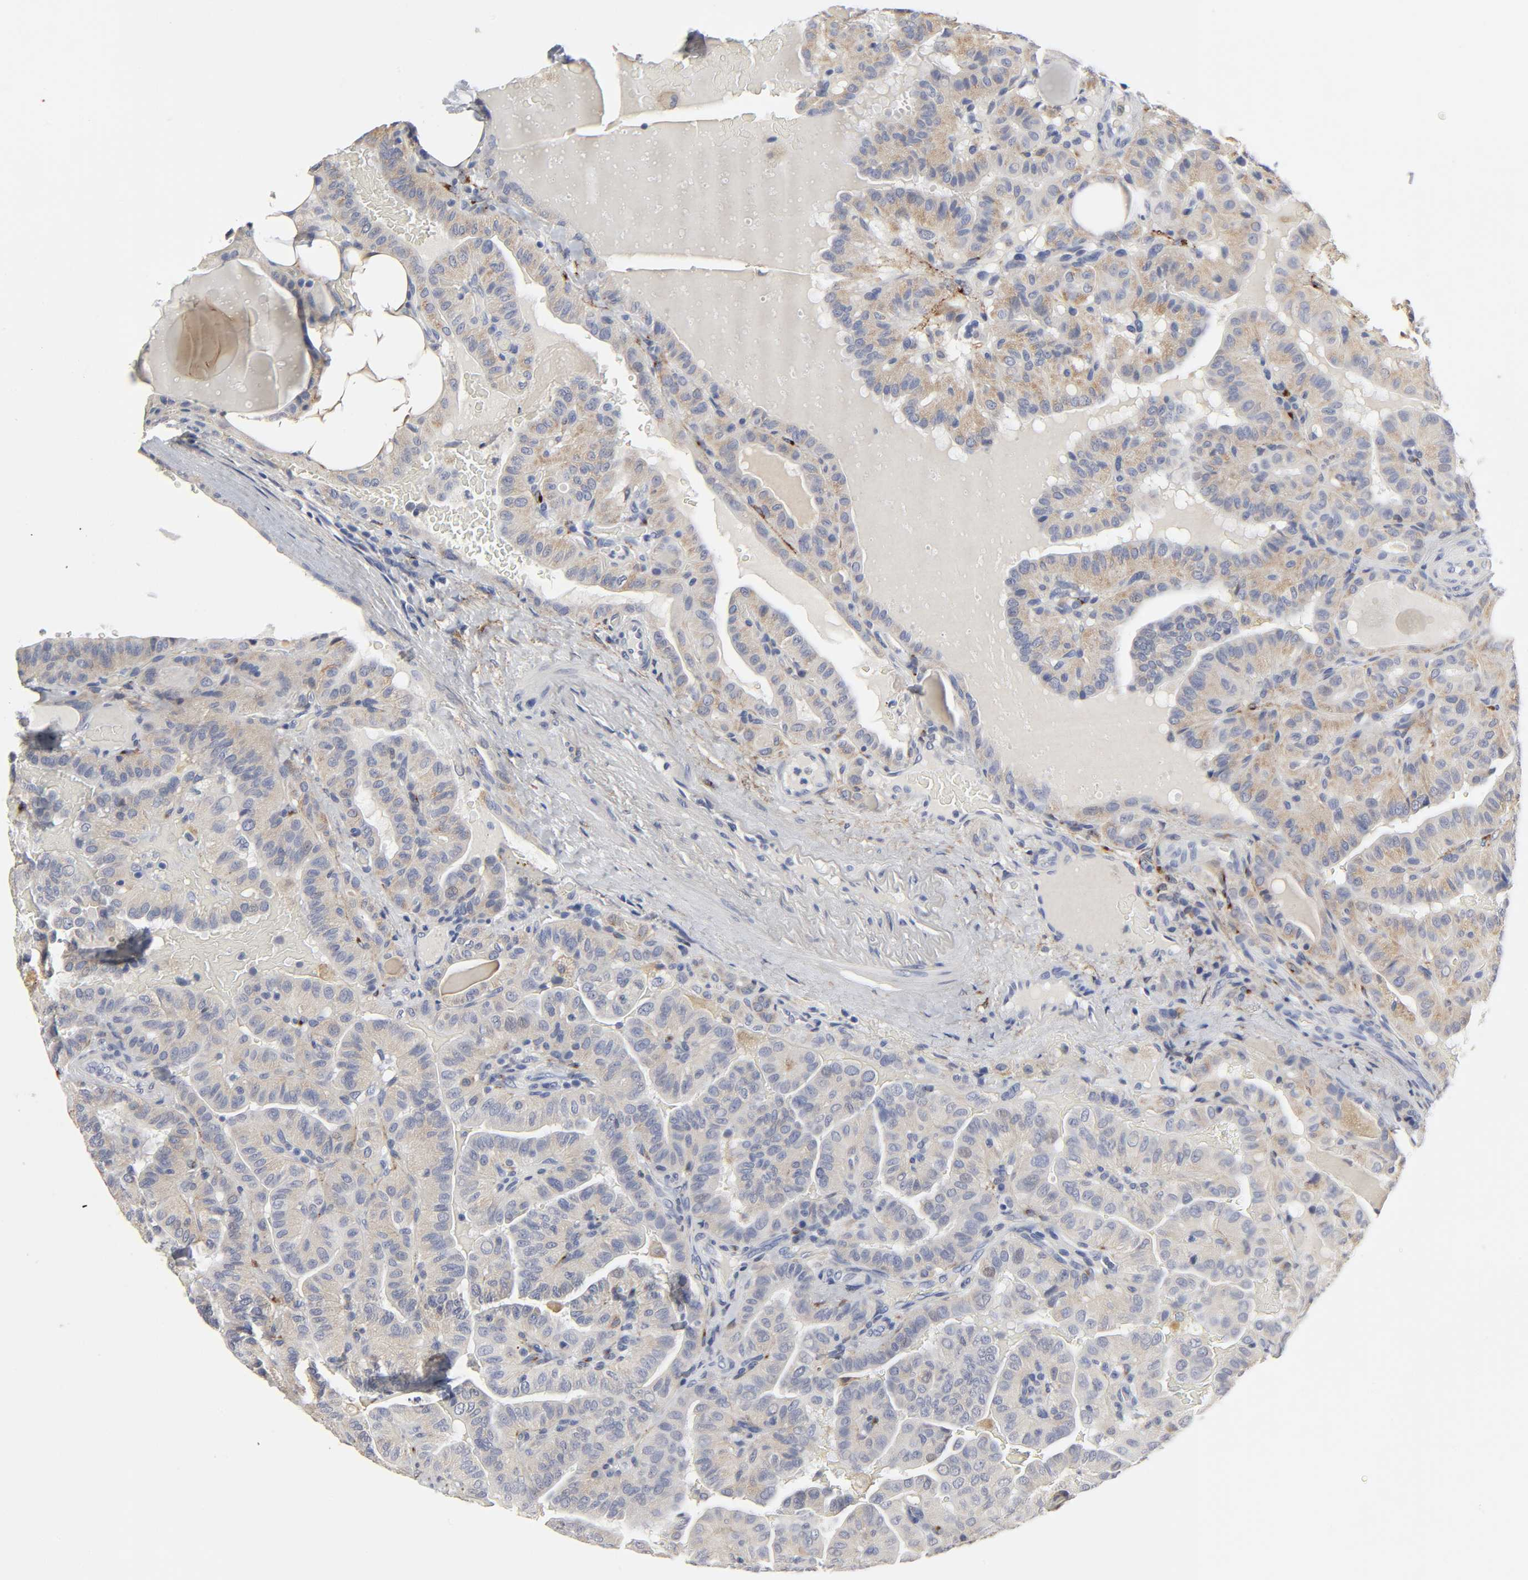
{"staining": {"intensity": "weak", "quantity": ">75%", "location": "cytoplasmic/membranous"}, "tissue": "thyroid cancer", "cell_type": "Tumor cells", "image_type": "cancer", "snomed": [{"axis": "morphology", "description": "Papillary adenocarcinoma, NOS"}, {"axis": "topography", "description": "Thyroid gland"}], "caption": "Immunohistochemistry image of human thyroid cancer (papillary adenocarcinoma) stained for a protein (brown), which displays low levels of weak cytoplasmic/membranous expression in about >75% of tumor cells.", "gene": "LRP1", "patient": {"sex": "male", "age": 77}}